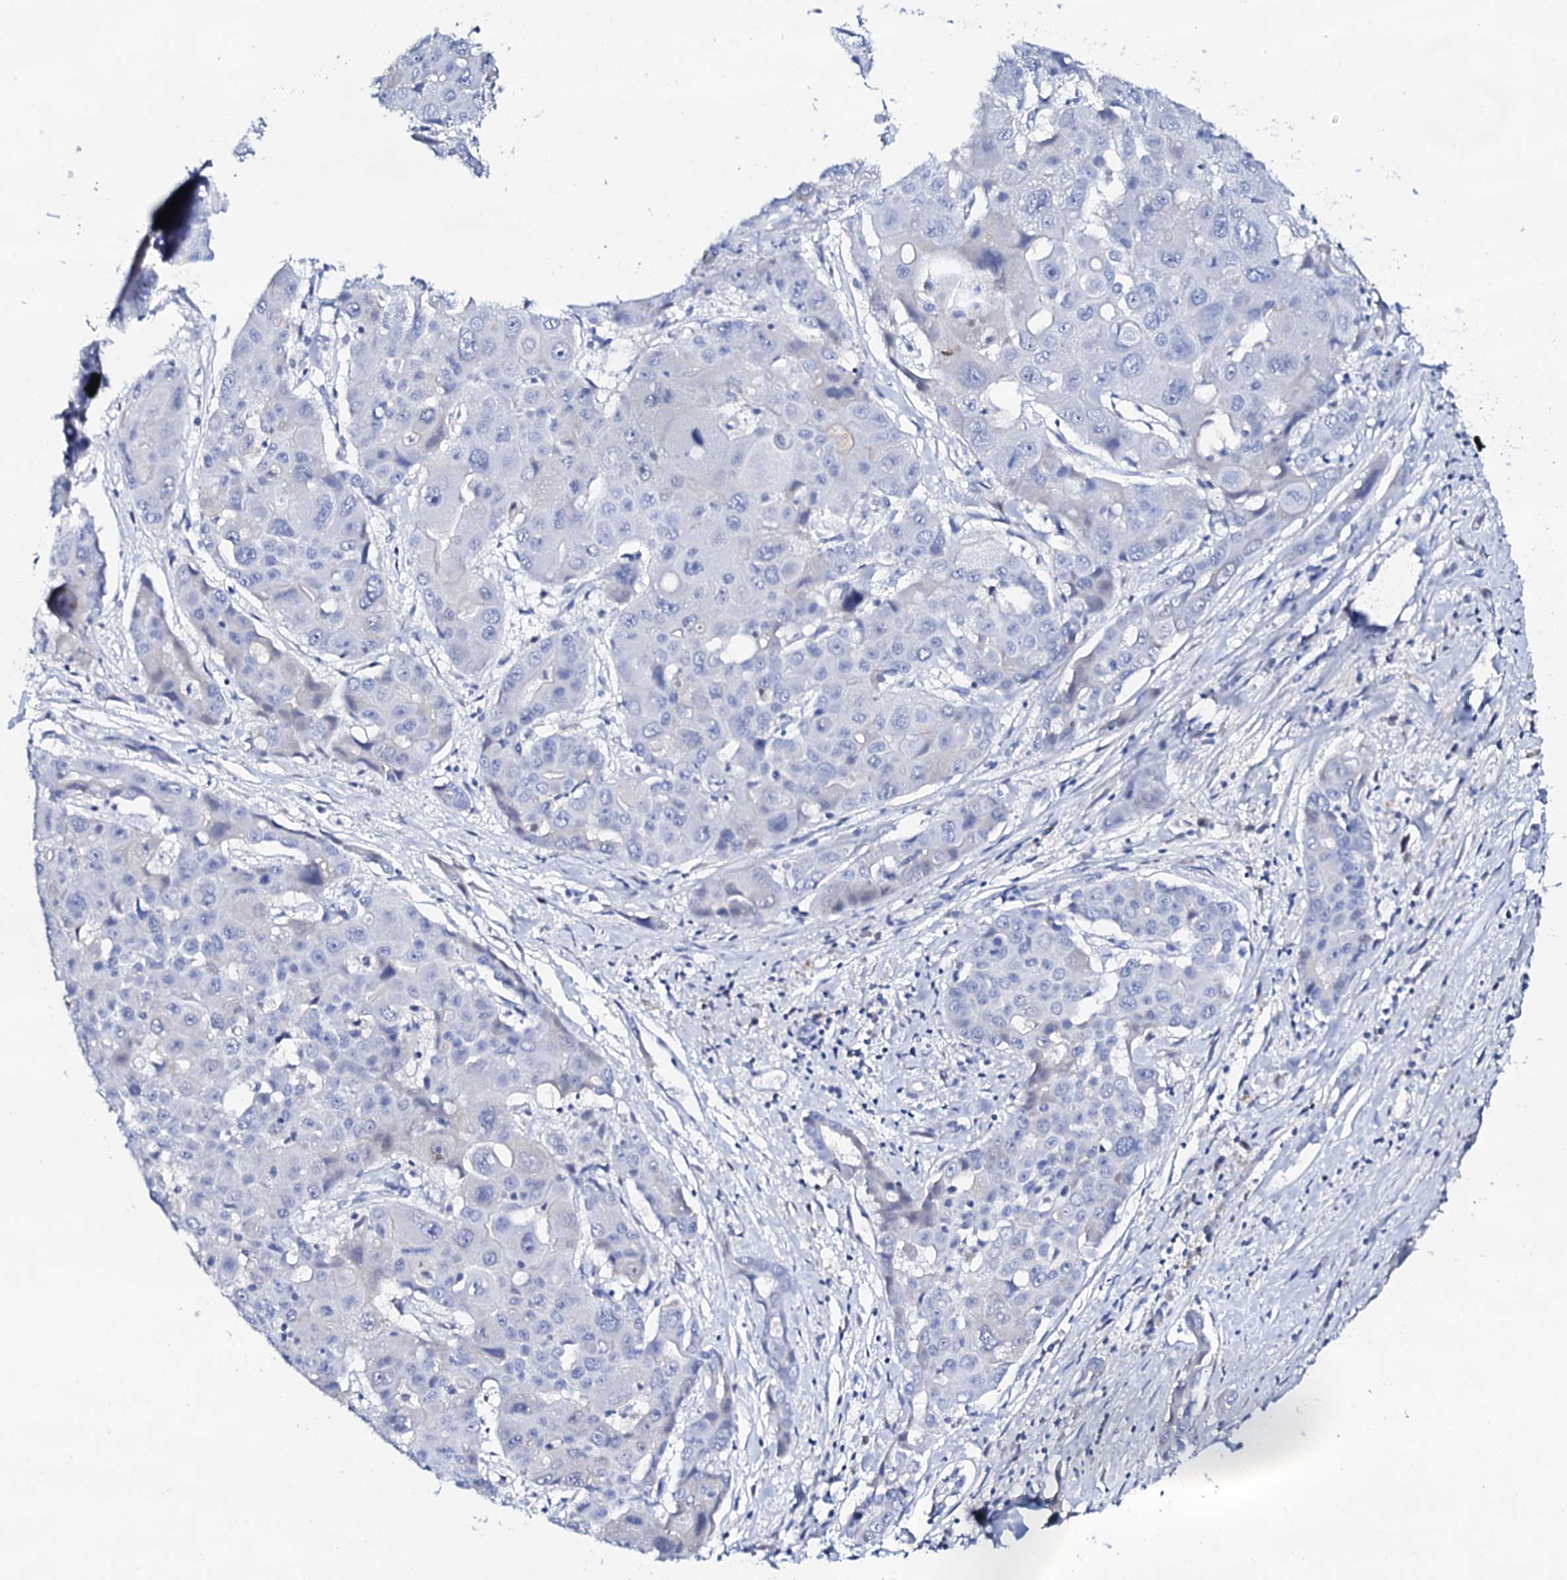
{"staining": {"intensity": "negative", "quantity": "none", "location": "none"}, "tissue": "liver cancer", "cell_type": "Tumor cells", "image_type": "cancer", "snomed": [{"axis": "morphology", "description": "Cholangiocarcinoma"}, {"axis": "topography", "description": "Liver"}], "caption": "Cholangiocarcinoma (liver) was stained to show a protein in brown. There is no significant expression in tumor cells.", "gene": "FBXL16", "patient": {"sex": "male", "age": 67}}